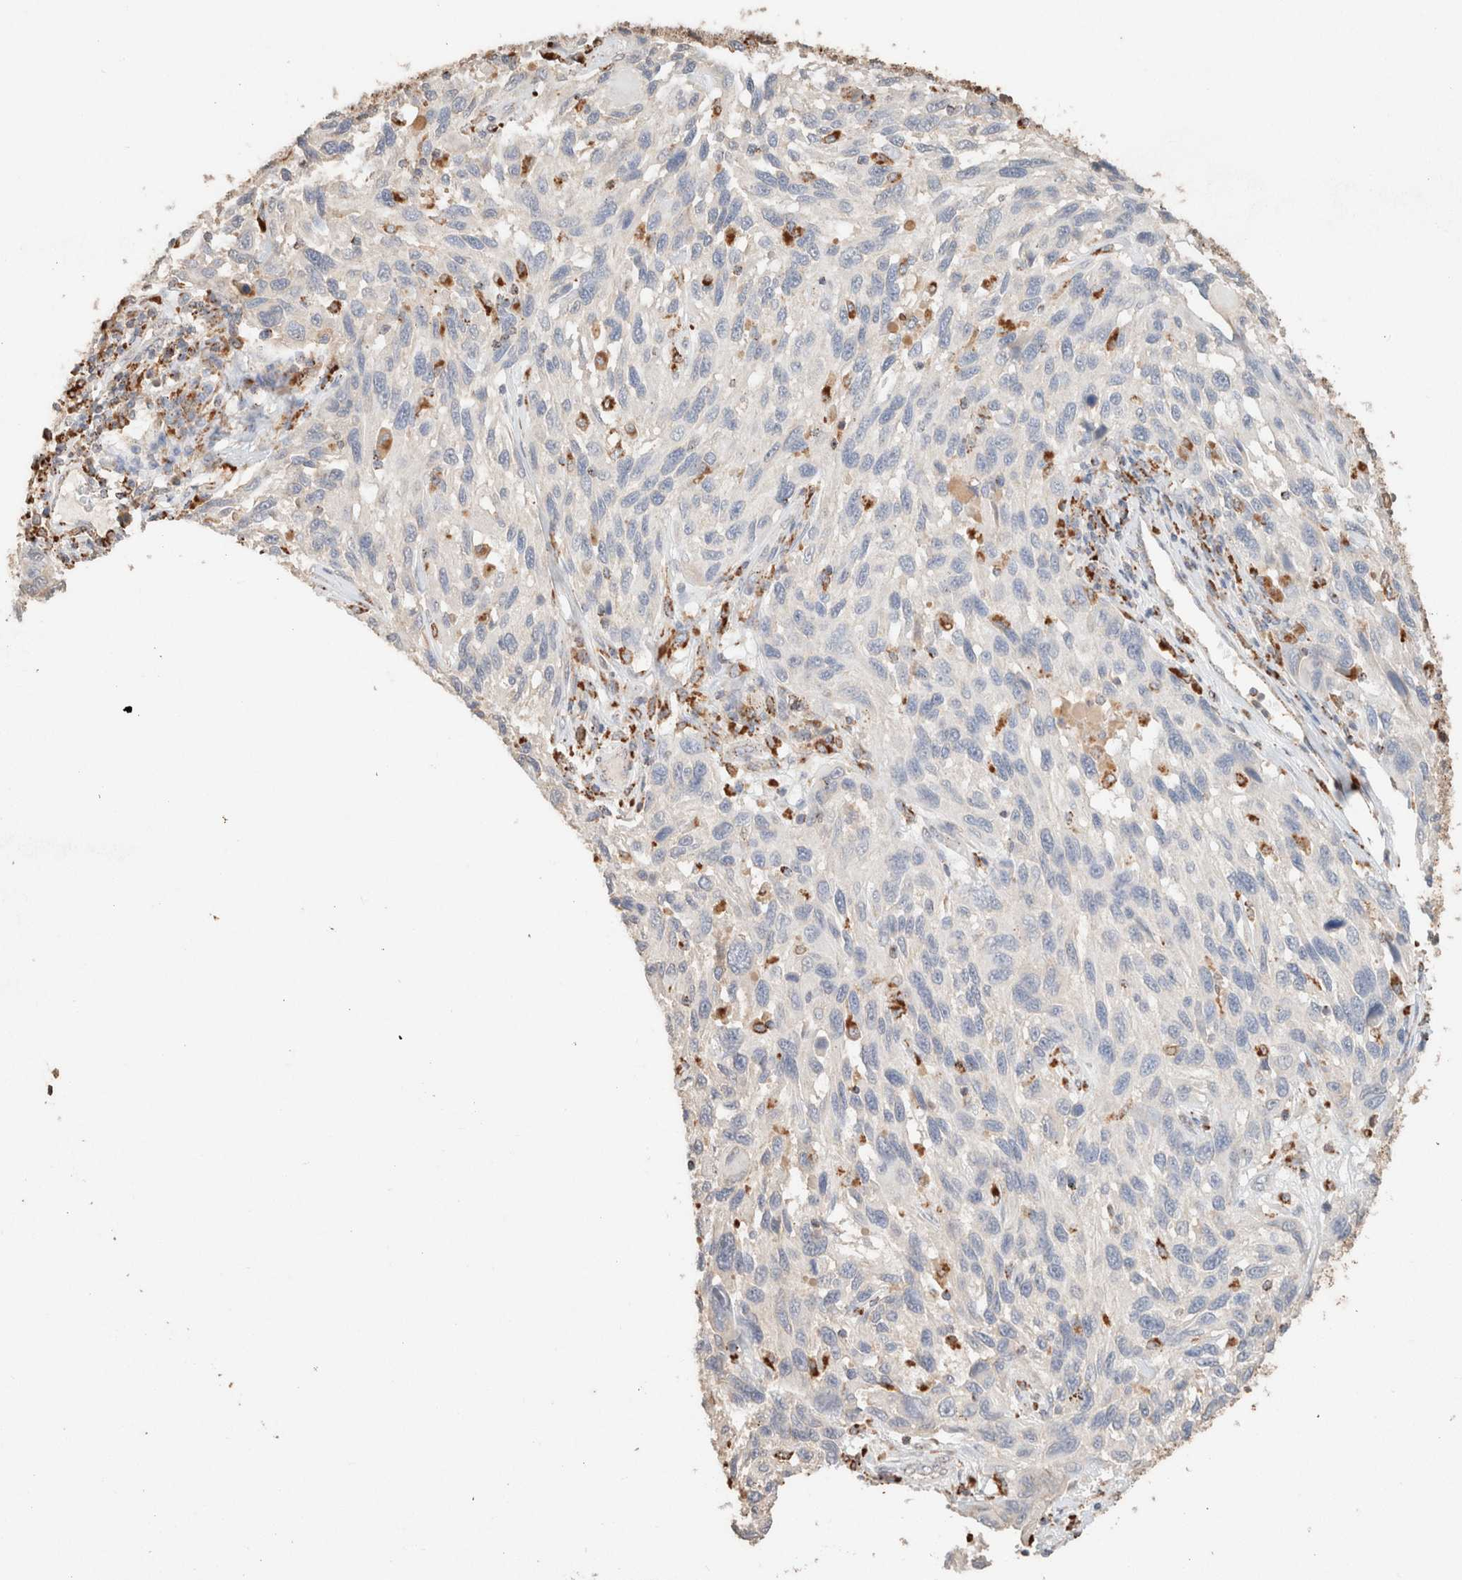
{"staining": {"intensity": "negative", "quantity": "none", "location": "none"}, "tissue": "melanoma", "cell_type": "Tumor cells", "image_type": "cancer", "snomed": [{"axis": "morphology", "description": "Malignant melanoma, NOS"}, {"axis": "topography", "description": "Skin"}], "caption": "Tumor cells are negative for protein expression in human malignant melanoma. Nuclei are stained in blue.", "gene": "CTSC", "patient": {"sex": "male", "age": 53}}